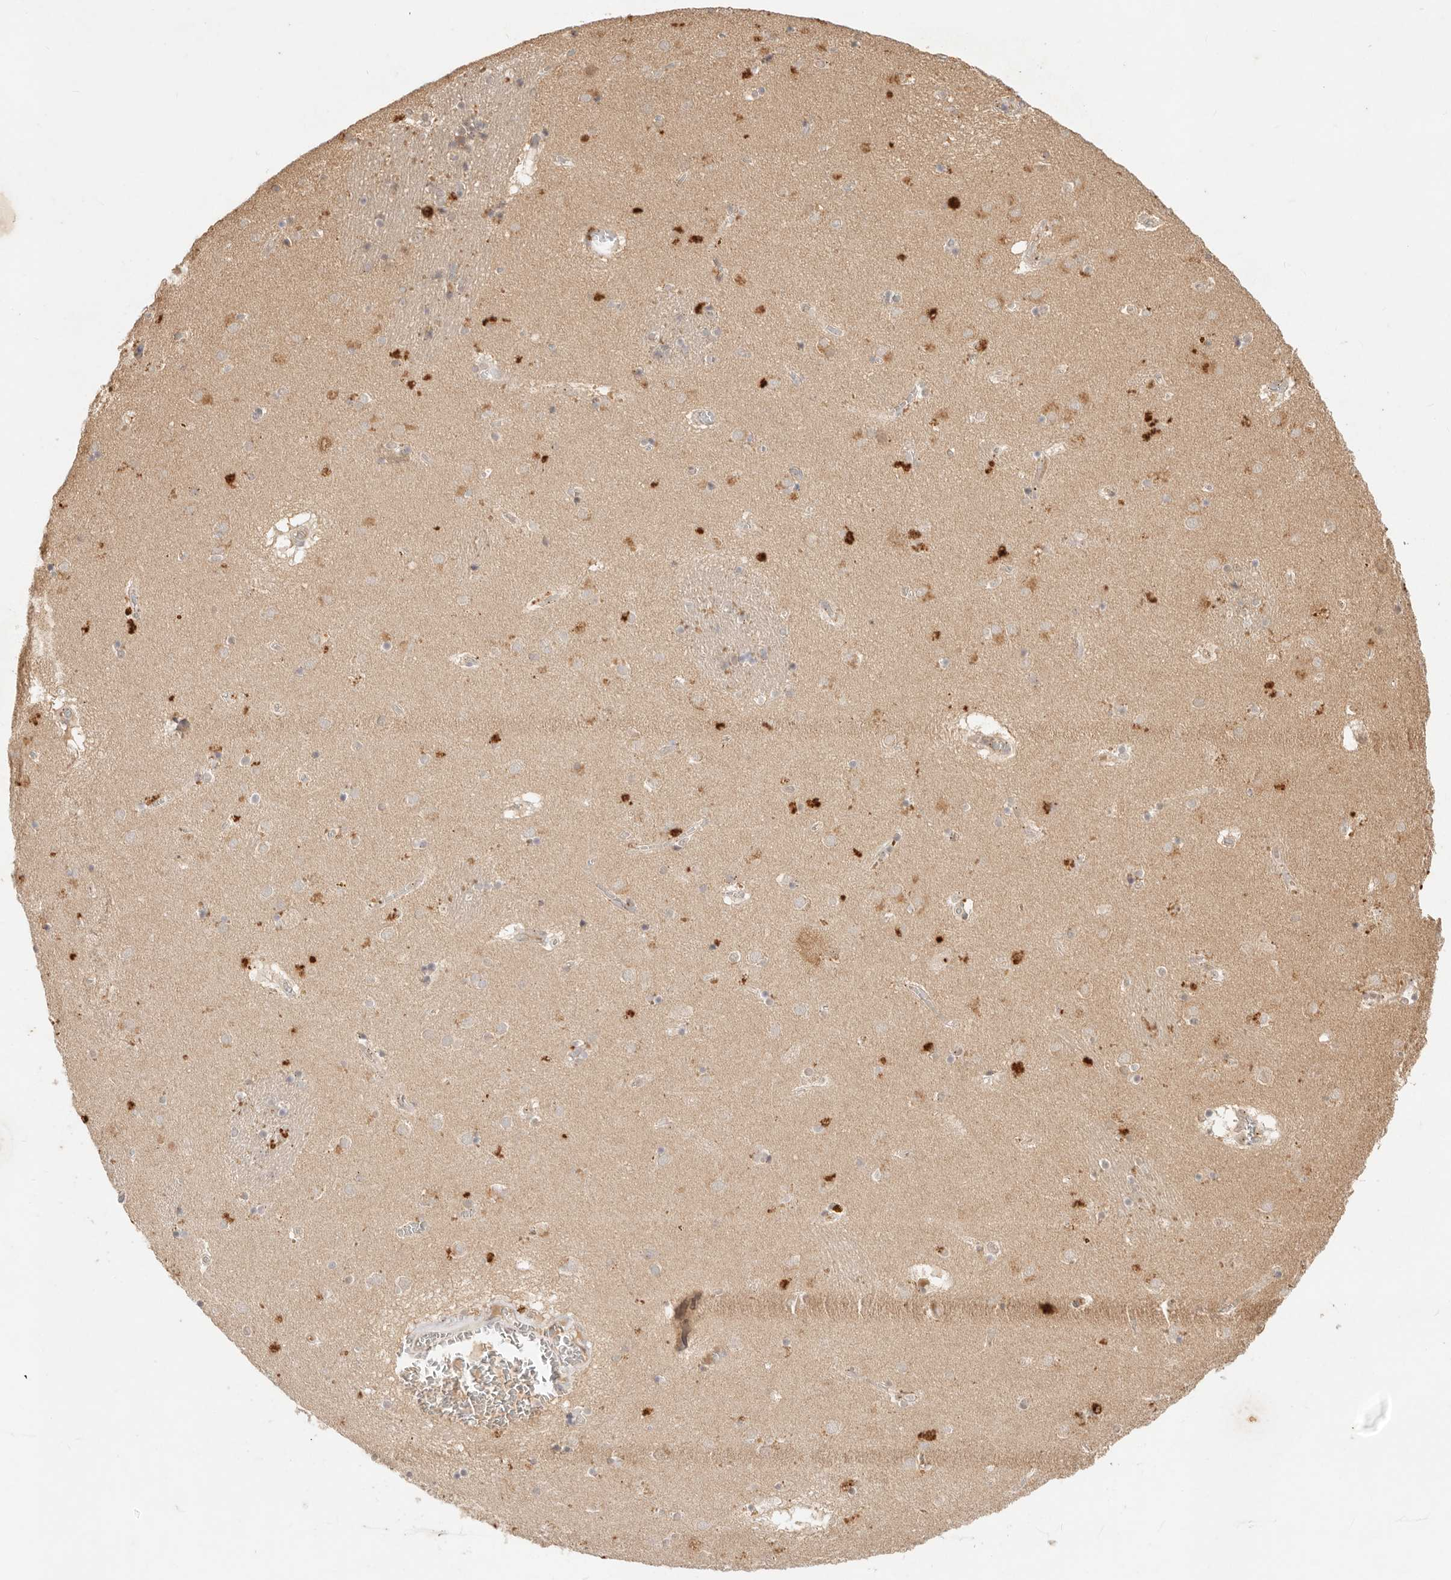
{"staining": {"intensity": "negative", "quantity": "none", "location": "none"}, "tissue": "caudate", "cell_type": "Glial cells", "image_type": "normal", "snomed": [{"axis": "morphology", "description": "Normal tissue, NOS"}, {"axis": "topography", "description": "Lateral ventricle wall"}], "caption": "Human caudate stained for a protein using immunohistochemistry (IHC) reveals no staining in glial cells.", "gene": "LMO4", "patient": {"sex": "male", "age": 70}}